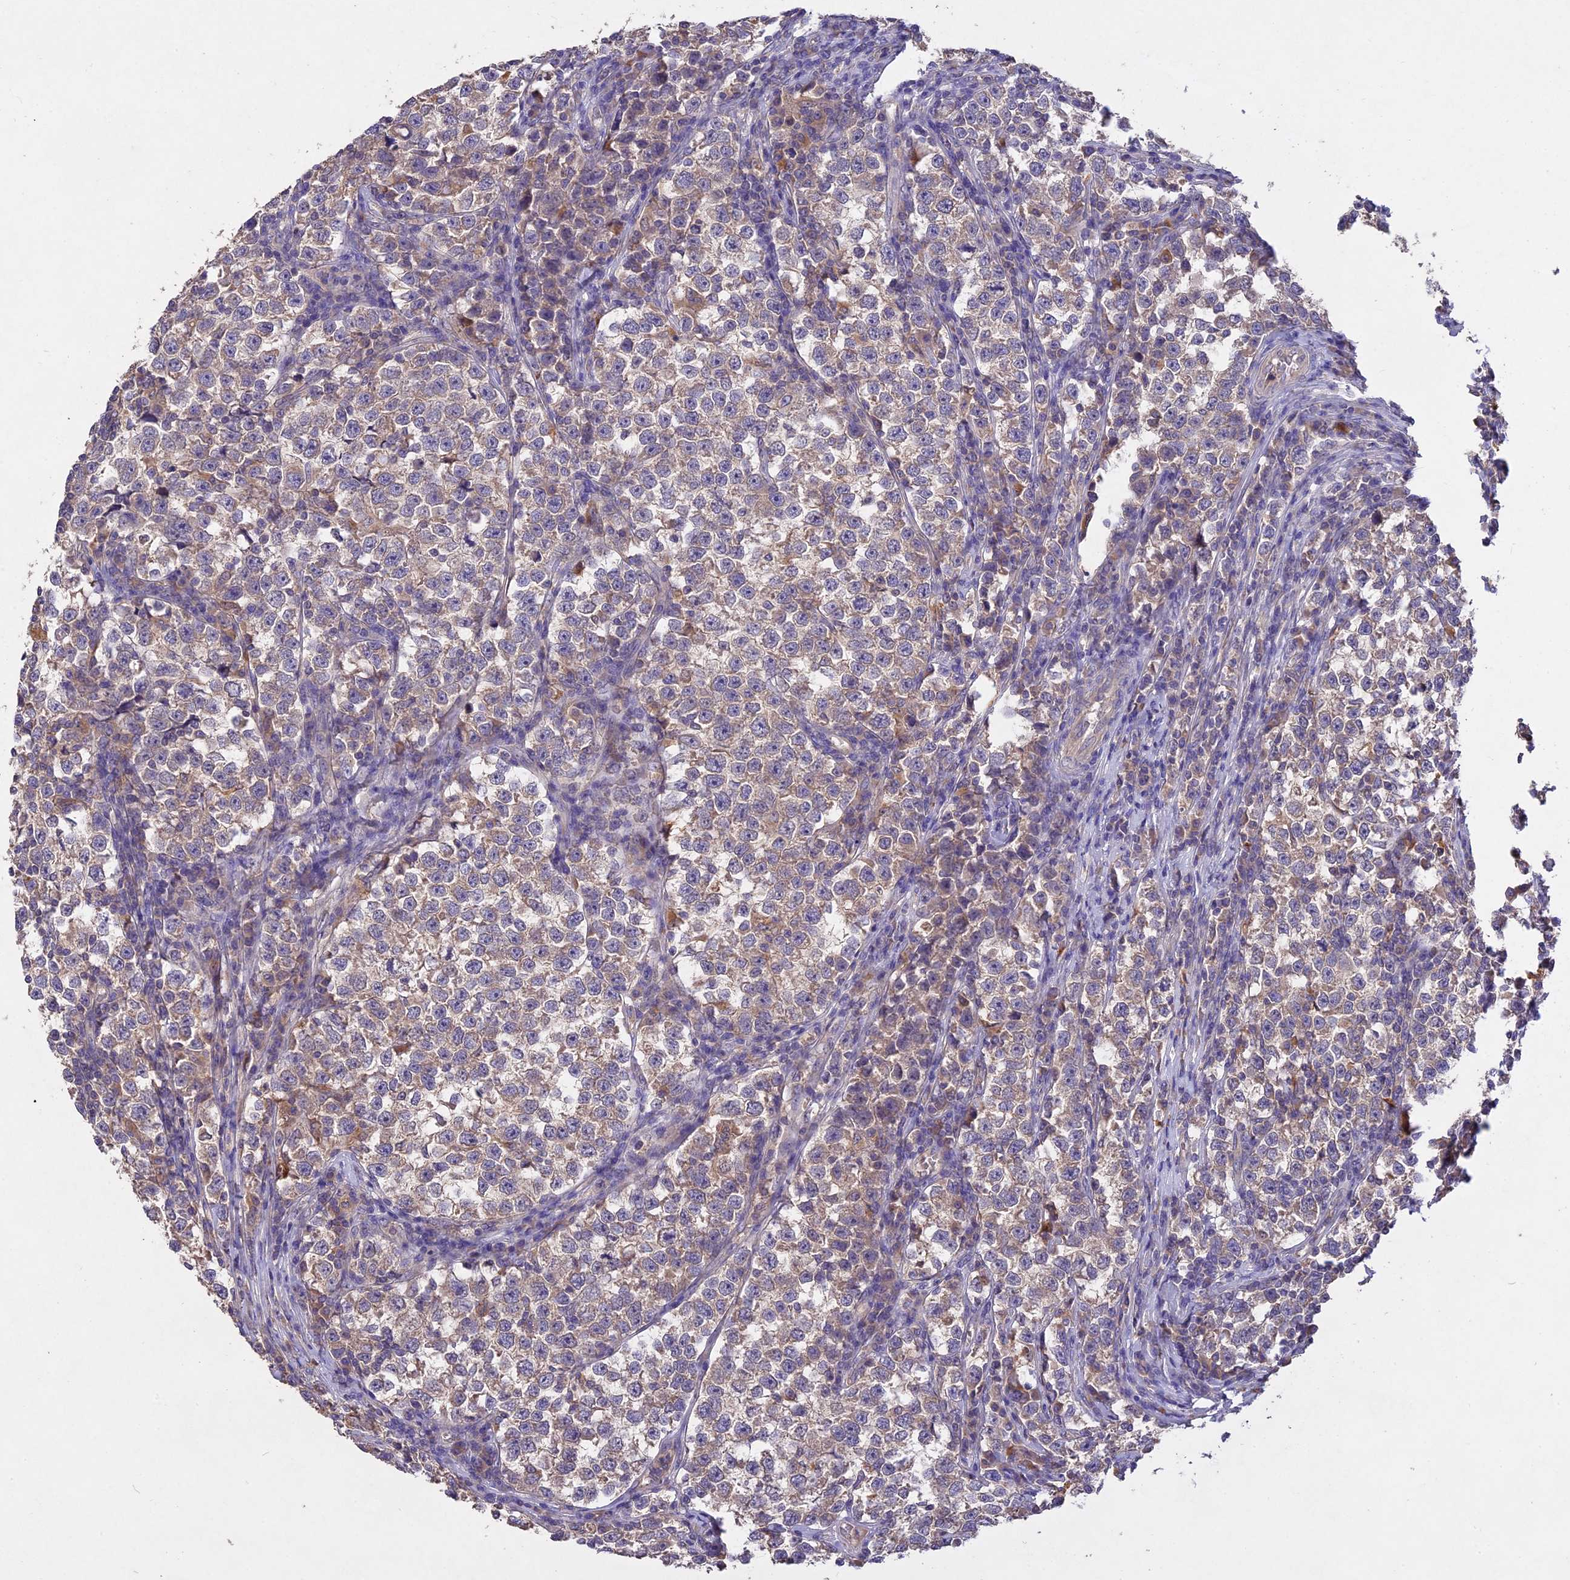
{"staining": {"intensity": "weak", "quantity": "25%-75%", "location": "cytoplasmic/membranous"}, "tissue": "testis cancer", "cell_type": "Tumor cells", "image_type": "cancer", "snomed": [{"axis": "morphology", "description": "Normal tissue, NOS"}, {"axis": "morphology", "description": "Seminoma, NOS"}, {"axis": "topography", "description": "Testis"}], "caption": "Immunohistochemical staining of human testis cancer (seminoma) displays low levels of weak cytoplasmic/membranous protein expression in about 25%-75% of tumor cells. (DAB (3,3'-diaminobenzidine) = brown stain, brightfield microscopy at high magnification).", "gene": "SLC26A4", "patient": {"sex": "male", "age": 43}}